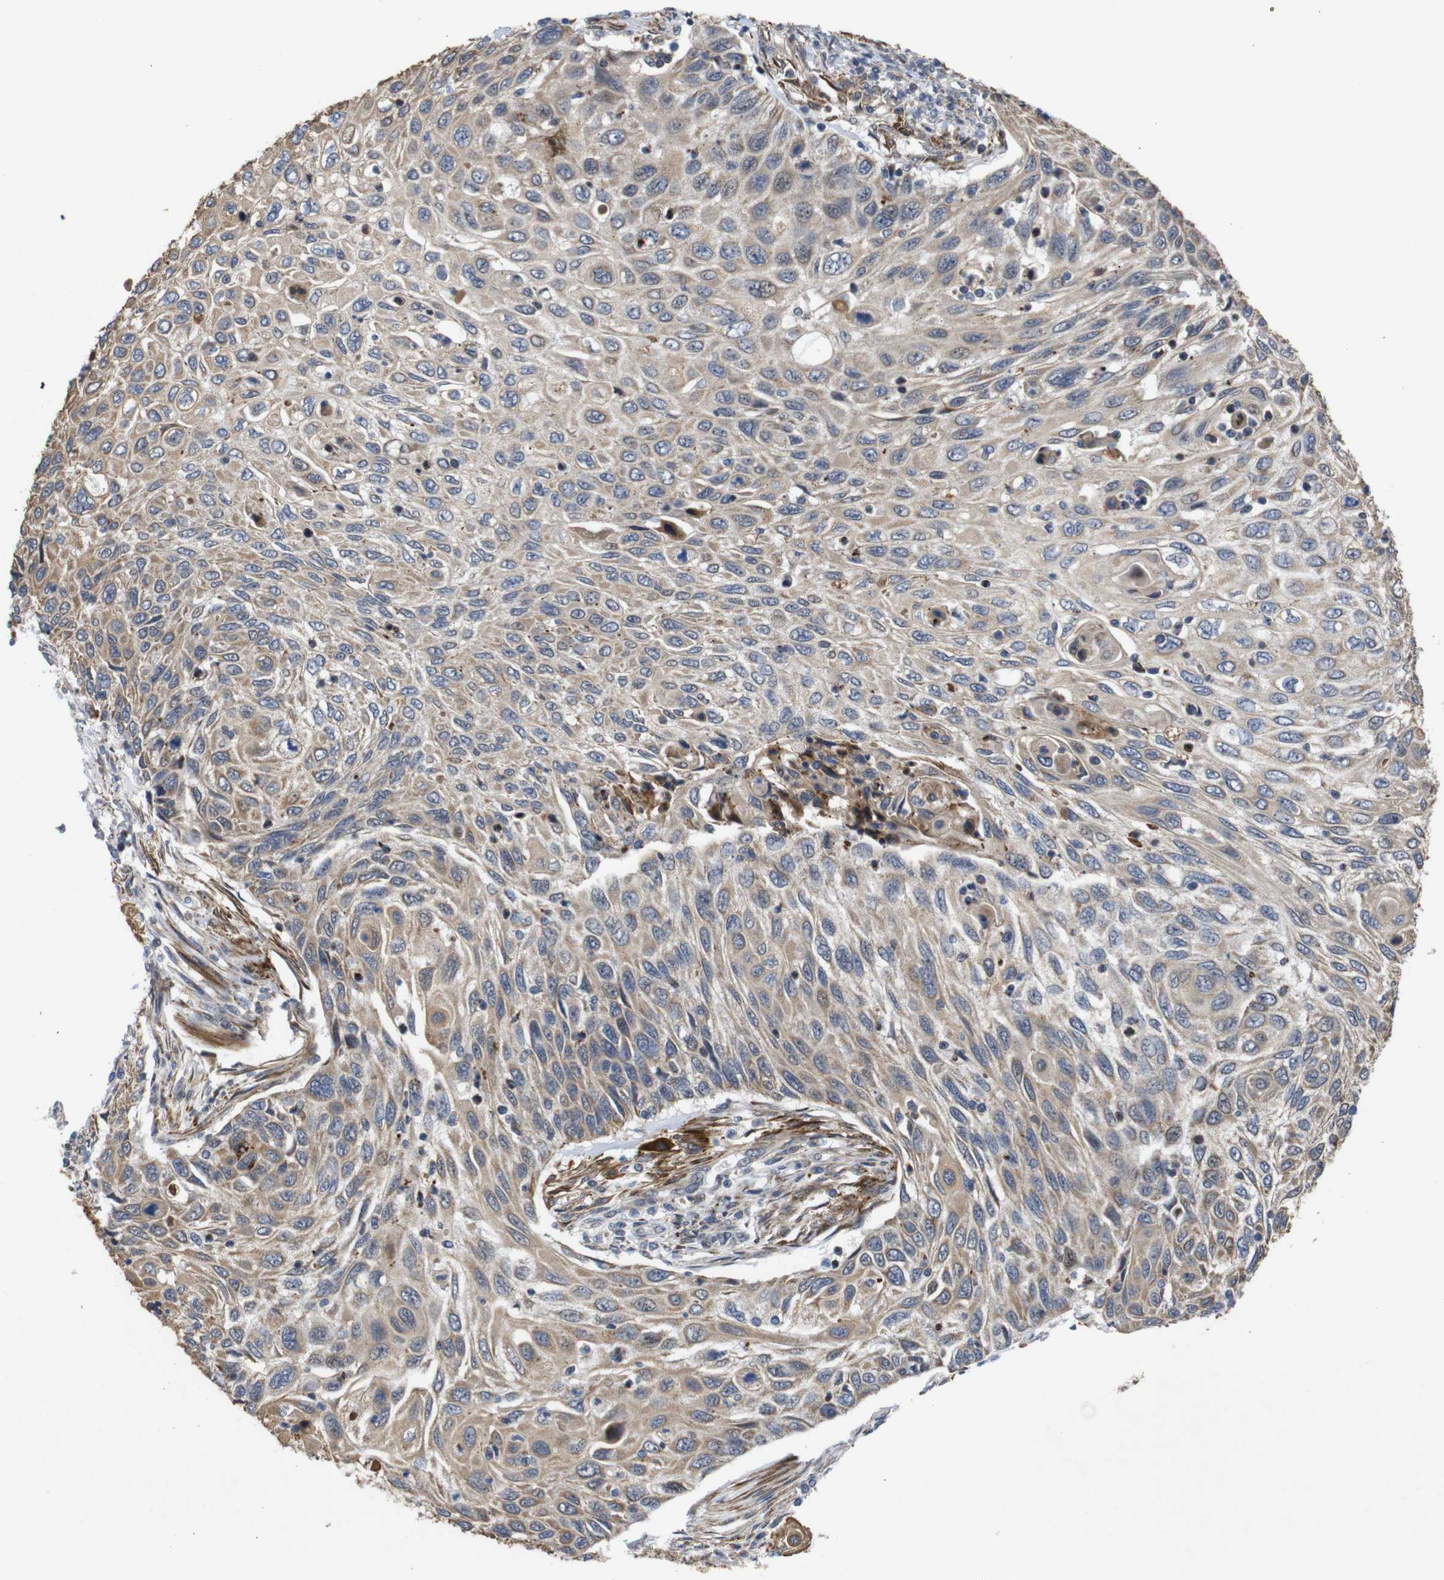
{"staining": {"intensity": "weak", "quantity": ">75%", "location": "cytoplasmic/membranous"}, "tissue": "cervical cancer", "cell_type": "Tumor cells", "image_type": "cancer", "snomed": [{"axis": "morphology", "description": "Squamous cell carcinoma, NOS"}, {"axis": "topography", "description": "Cervix"}], "caption": "A photomicrograph showing weak cytoplasmic/membranous expression in about >75% of tumor cells in squamous cell carcinoma (cervical), as visualized by brown immunohistochemical staining.", "gene": "ATP7B", "patient": {"sex": "female", "age": 70}}